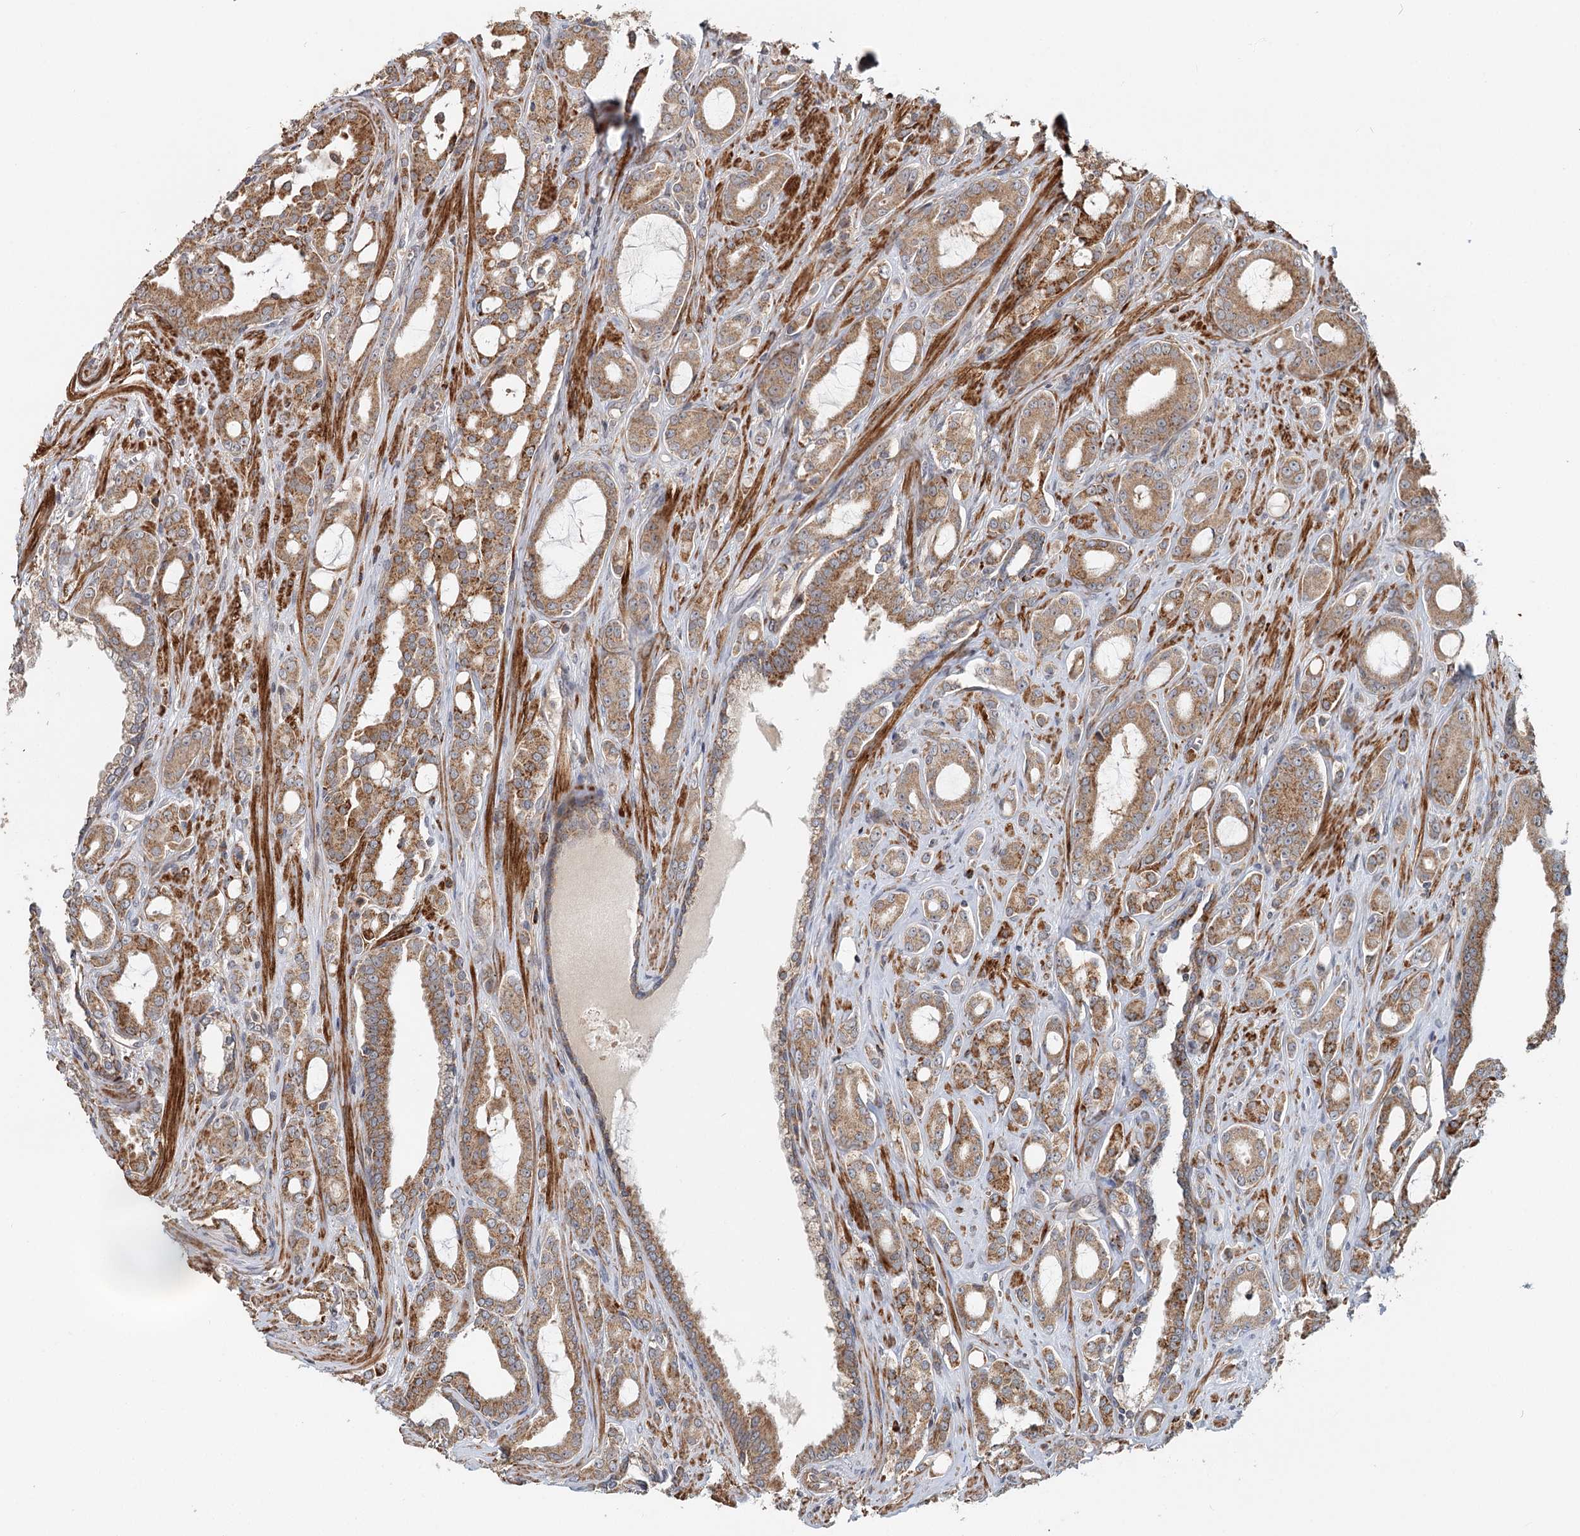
{"staining": {"intensity": "moderate", "quantity": ">75%", "location": "cytoplasmic/membranous"}, "tissue": "prostate cancer", "cell_type": "Tumor cells", "image_type": "cancer", "snomed": [{"axis": "morphology", "description": "Adenocarcinoma, High grade"}, {"axis": "topography", "description": "Prostate"}], "caption": "Immunohistochemistry (IHC) (DAB) staining of human high-grade adenocarcinoma (prostate) demonstrates moderate cytoplasmic/membranous protein positivity in about >75% of tumor cells.", "gene": "RNF111", "patient": {"sex": "male", "age": 72}}